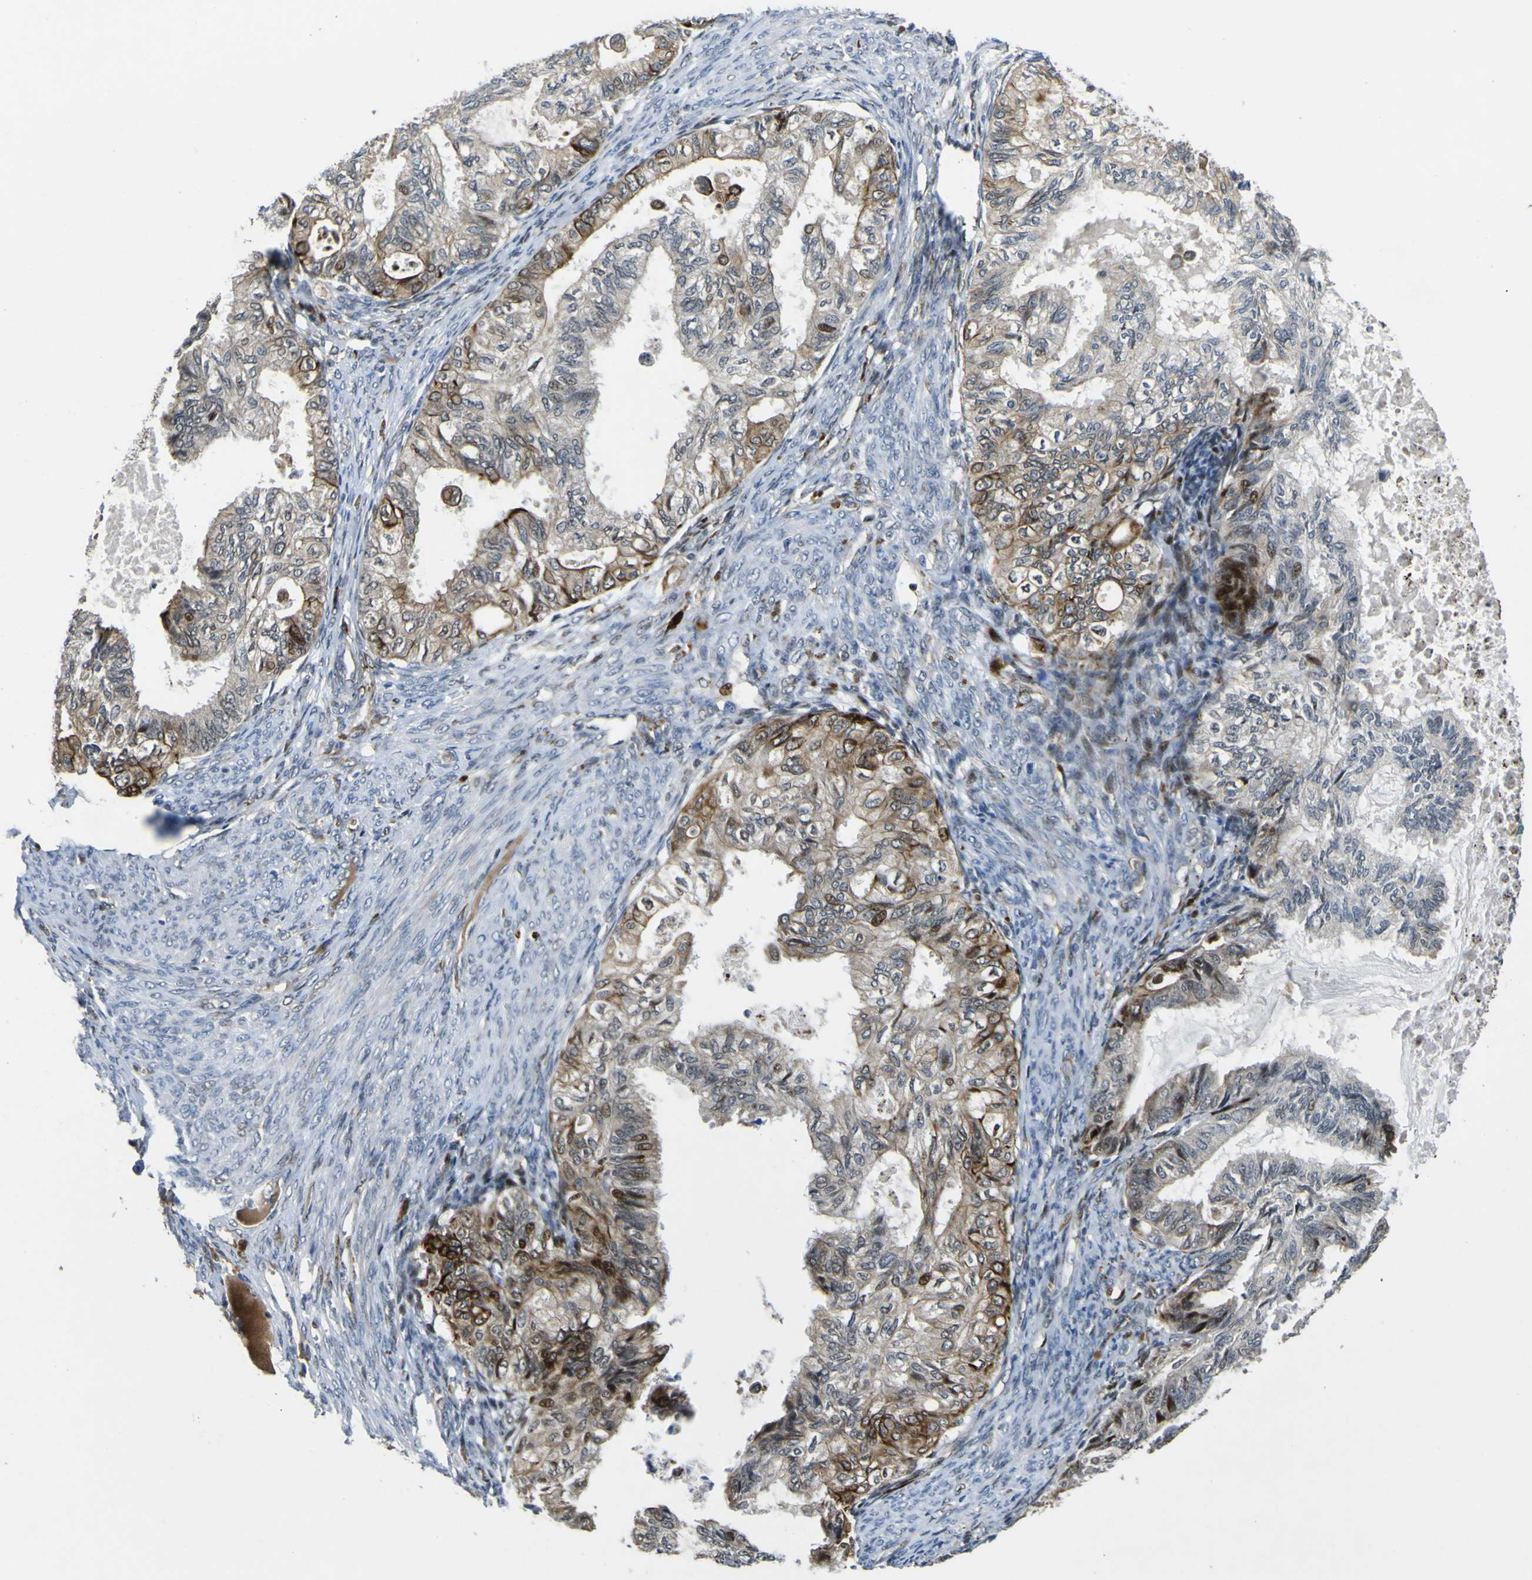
{"staining": {"intensity": "strong", "quantity": "25%-75%", "location": "cytoplasmic/membranous"}, "tissue": "cervical cancer", "cell_type": "Tumor cells", "image_type": "cancer", "snomed": [{"axis": "morphology", "description": "Normal tissue, NOS"}, {"axis": "morphology", "description": "Adenocarcinoma, NOS"}, {"axis": "topography", "description": "Cervix"}, {"axis": "topography", "description": "Endometrium"}], "caption": "IHC staining of cervical adenocarcinoma, which exhibits high levels of strong cytoplasmic/membranous expression in about 25%-75% of tumor cells indicating strong cytoplasmic/membranous protein positivity. The staining was performed using DAB (brown) for protein detection and nuclei were counterstained in hematoxylin (blue).", "gene": "LBHD1", "patient": {"sex": "female", "age": 86}}